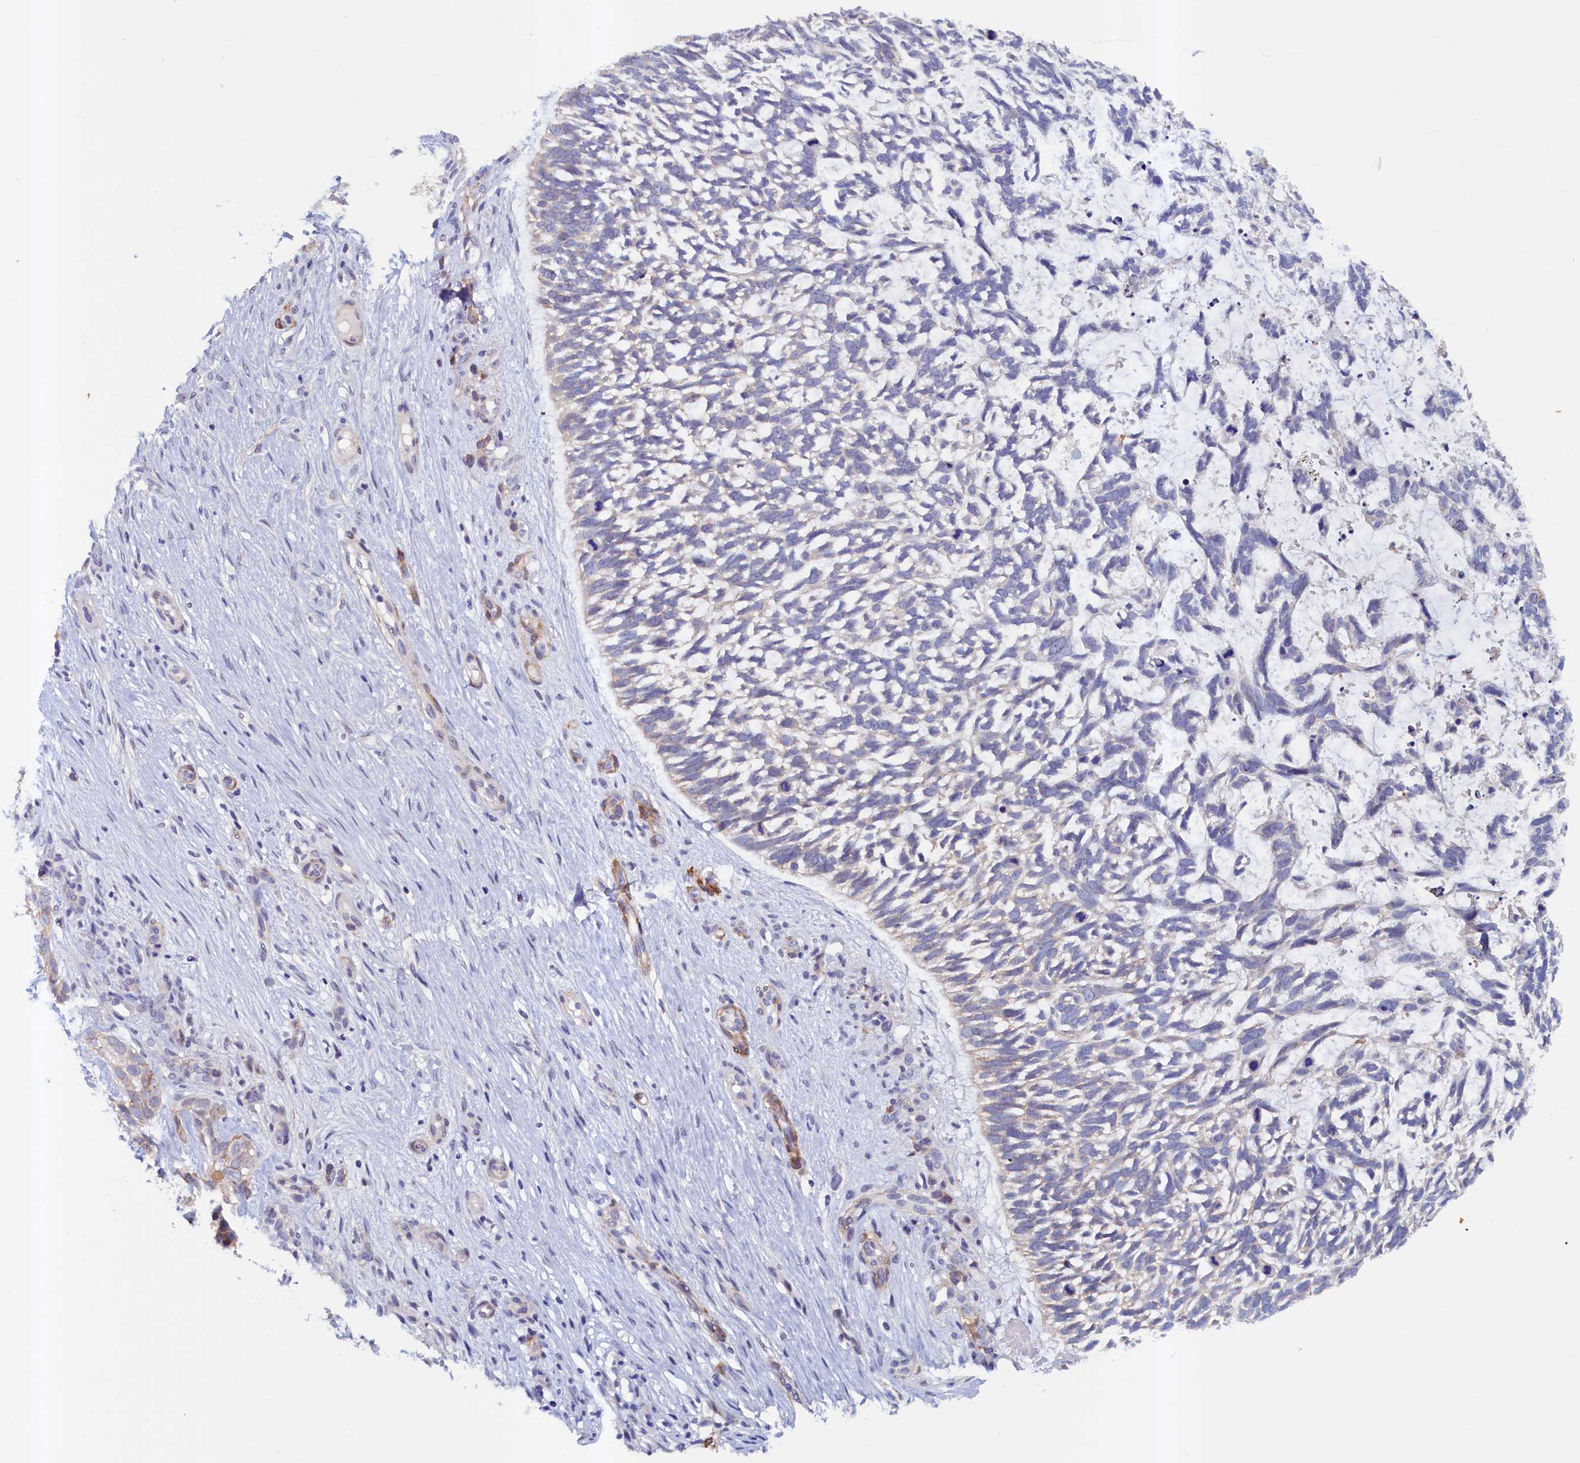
{"staining": {"intensity": "negative", "quantity": "none", "location": "none"}, "tissue": "skin cancer", "cell_type": "Tumor cells", "image_type": "cancer", "snomed": [{"axis": "morphology", "description": "Basal cell carcinoma"}, {"axis": "topography", "description": "Skin"}], "caption": "A high-resolution photomicrograph shows immunohistochemistry staining of basal cell carcinoma (skin), which exhibits no significant expression in tumor cells. (DAB IHC visualized using brightfield microscopy, high magnification).", "gene": "PACSIN3", "patient": {"sex": "male", "age": 88}}